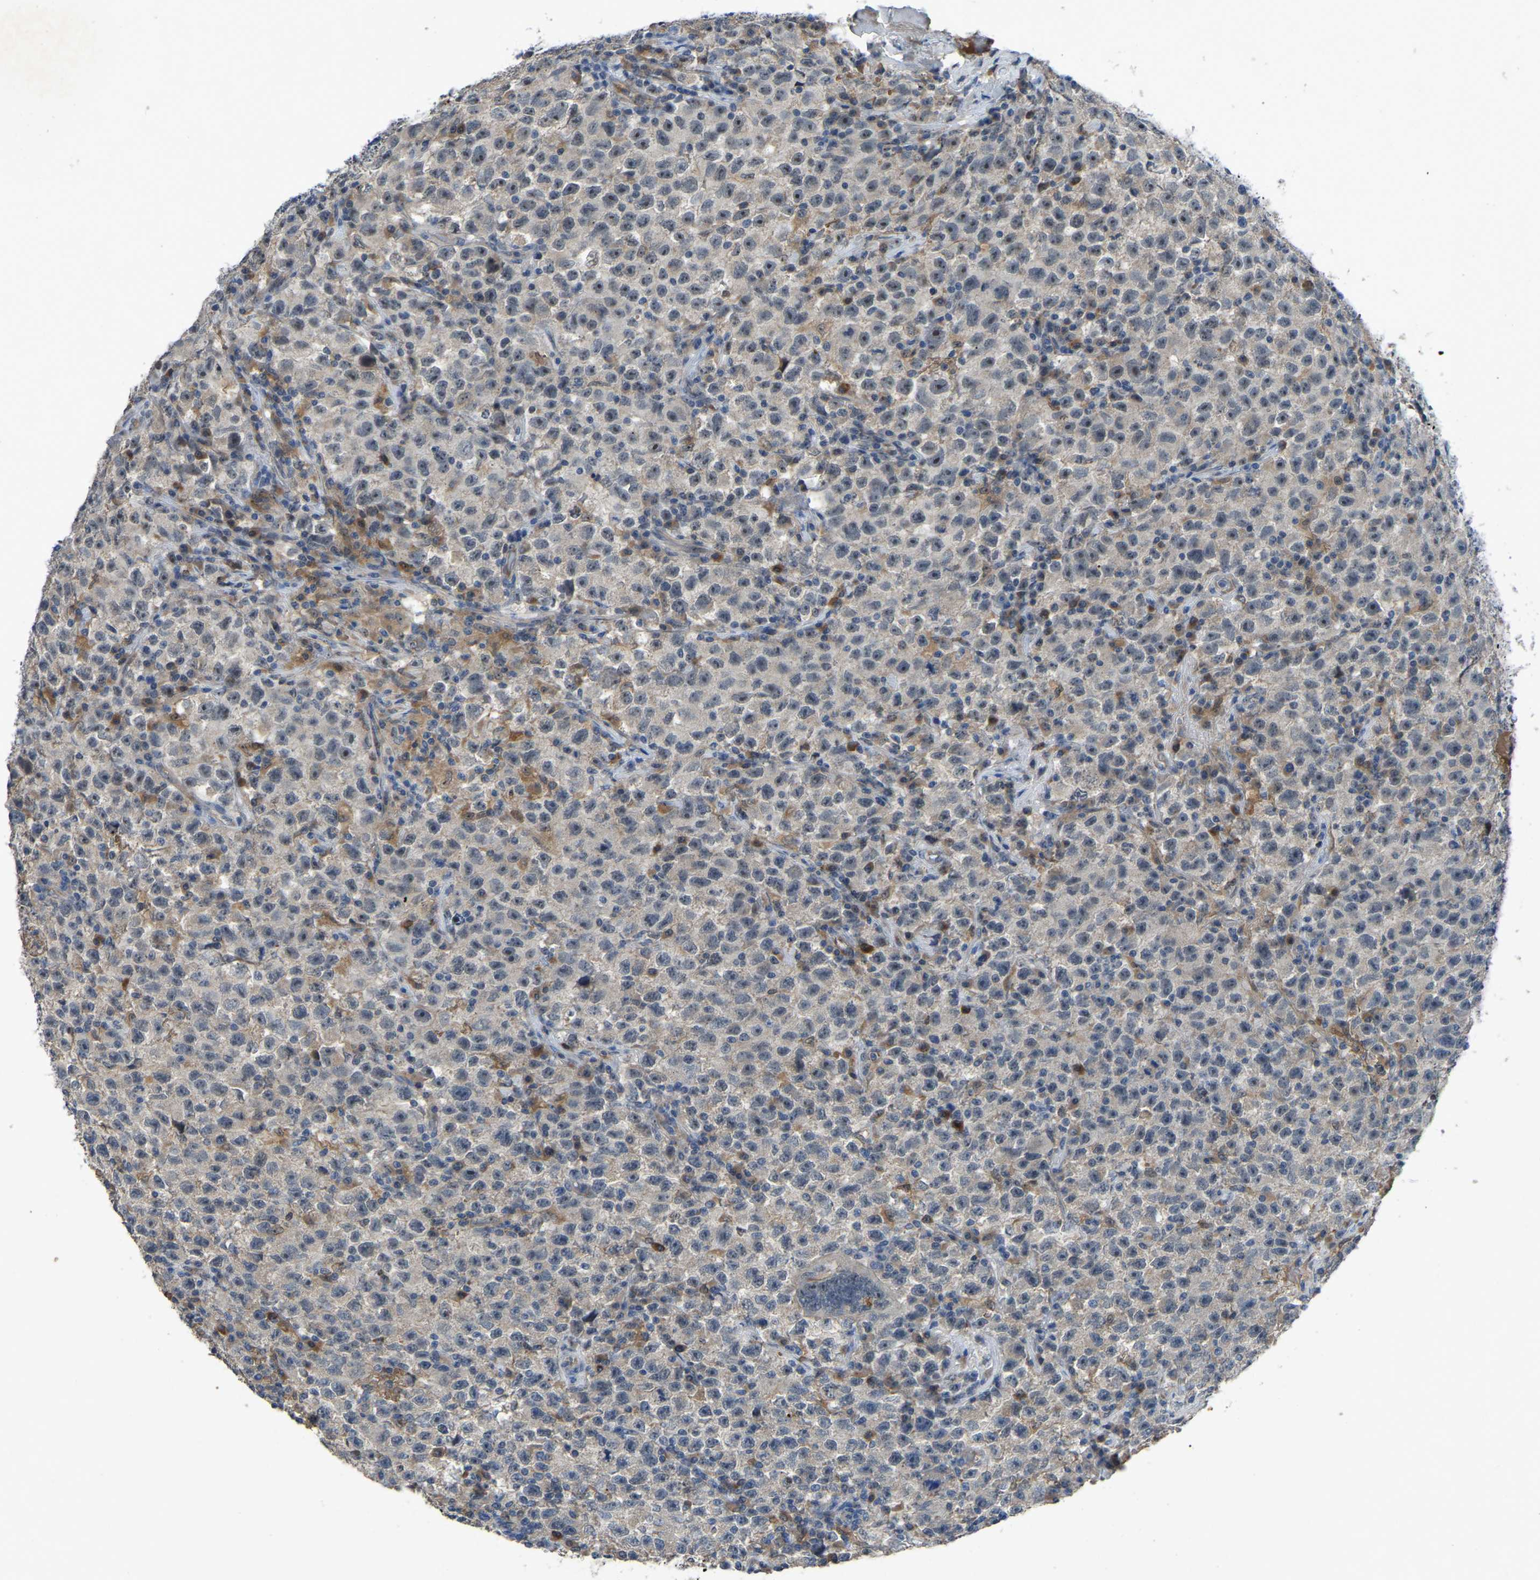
{"staining": {"intensity": "negative", "quantity": "none", "location": "none"}, "tissue": "testis cancer", "cell_type": "Tumor cells", "image_type": "cancer", "snomed": [{"axis": "morphology", "description": "Seminoma, NOS"}, {"axis": "topography", "description": "Testis"}], "caption": "Tumor cells are negative for brown protein staining in testis cancer (seminoma). (DAB (3,3'-diaminobenzidine) IHC with hematoxylin counter stain).", "gene": "FHIT", "patient": {"sex": "male", "age": 22}}